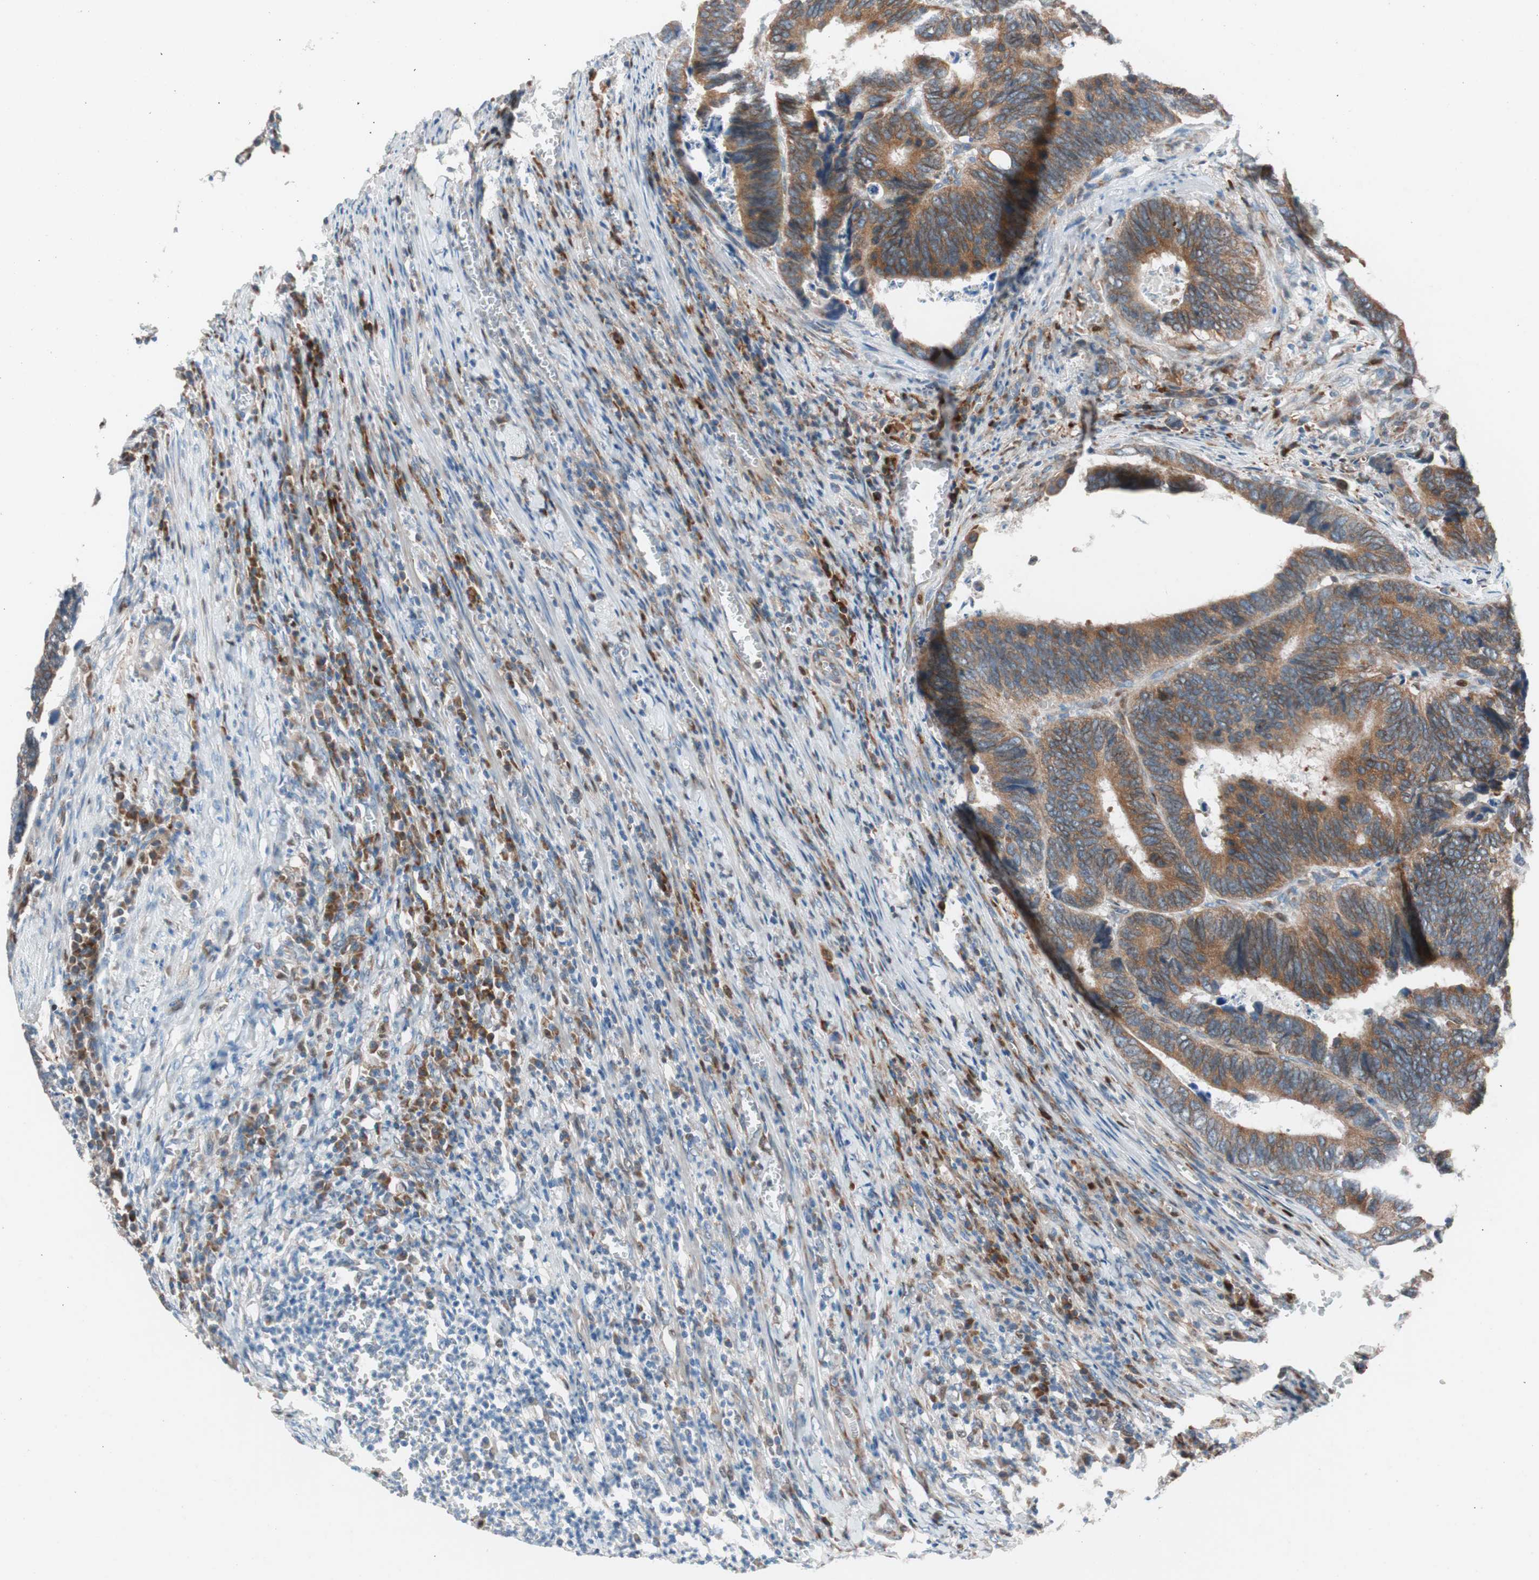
{"staining": {"intensity": "strong", "quantity": ">75%", "location": "cytoplasmic/membranous"}, "tissue": "colorectal cancer", "cell_type": "Tumor cells", "image_type": "cancer", "snomed": [{"axis": "morphology", "description": "Adenocarcinoma, NOS"}, {"axis": "topography", "description": "Colon"}], "caption": "IHC of human colorectal adenocarcinoma demonstrates high levels of strong cytoplasmic/membranous staining in approximately >75% of tumor cells.", "gene": "FAAH", "patient": {"sex": "male", "age": 72}}